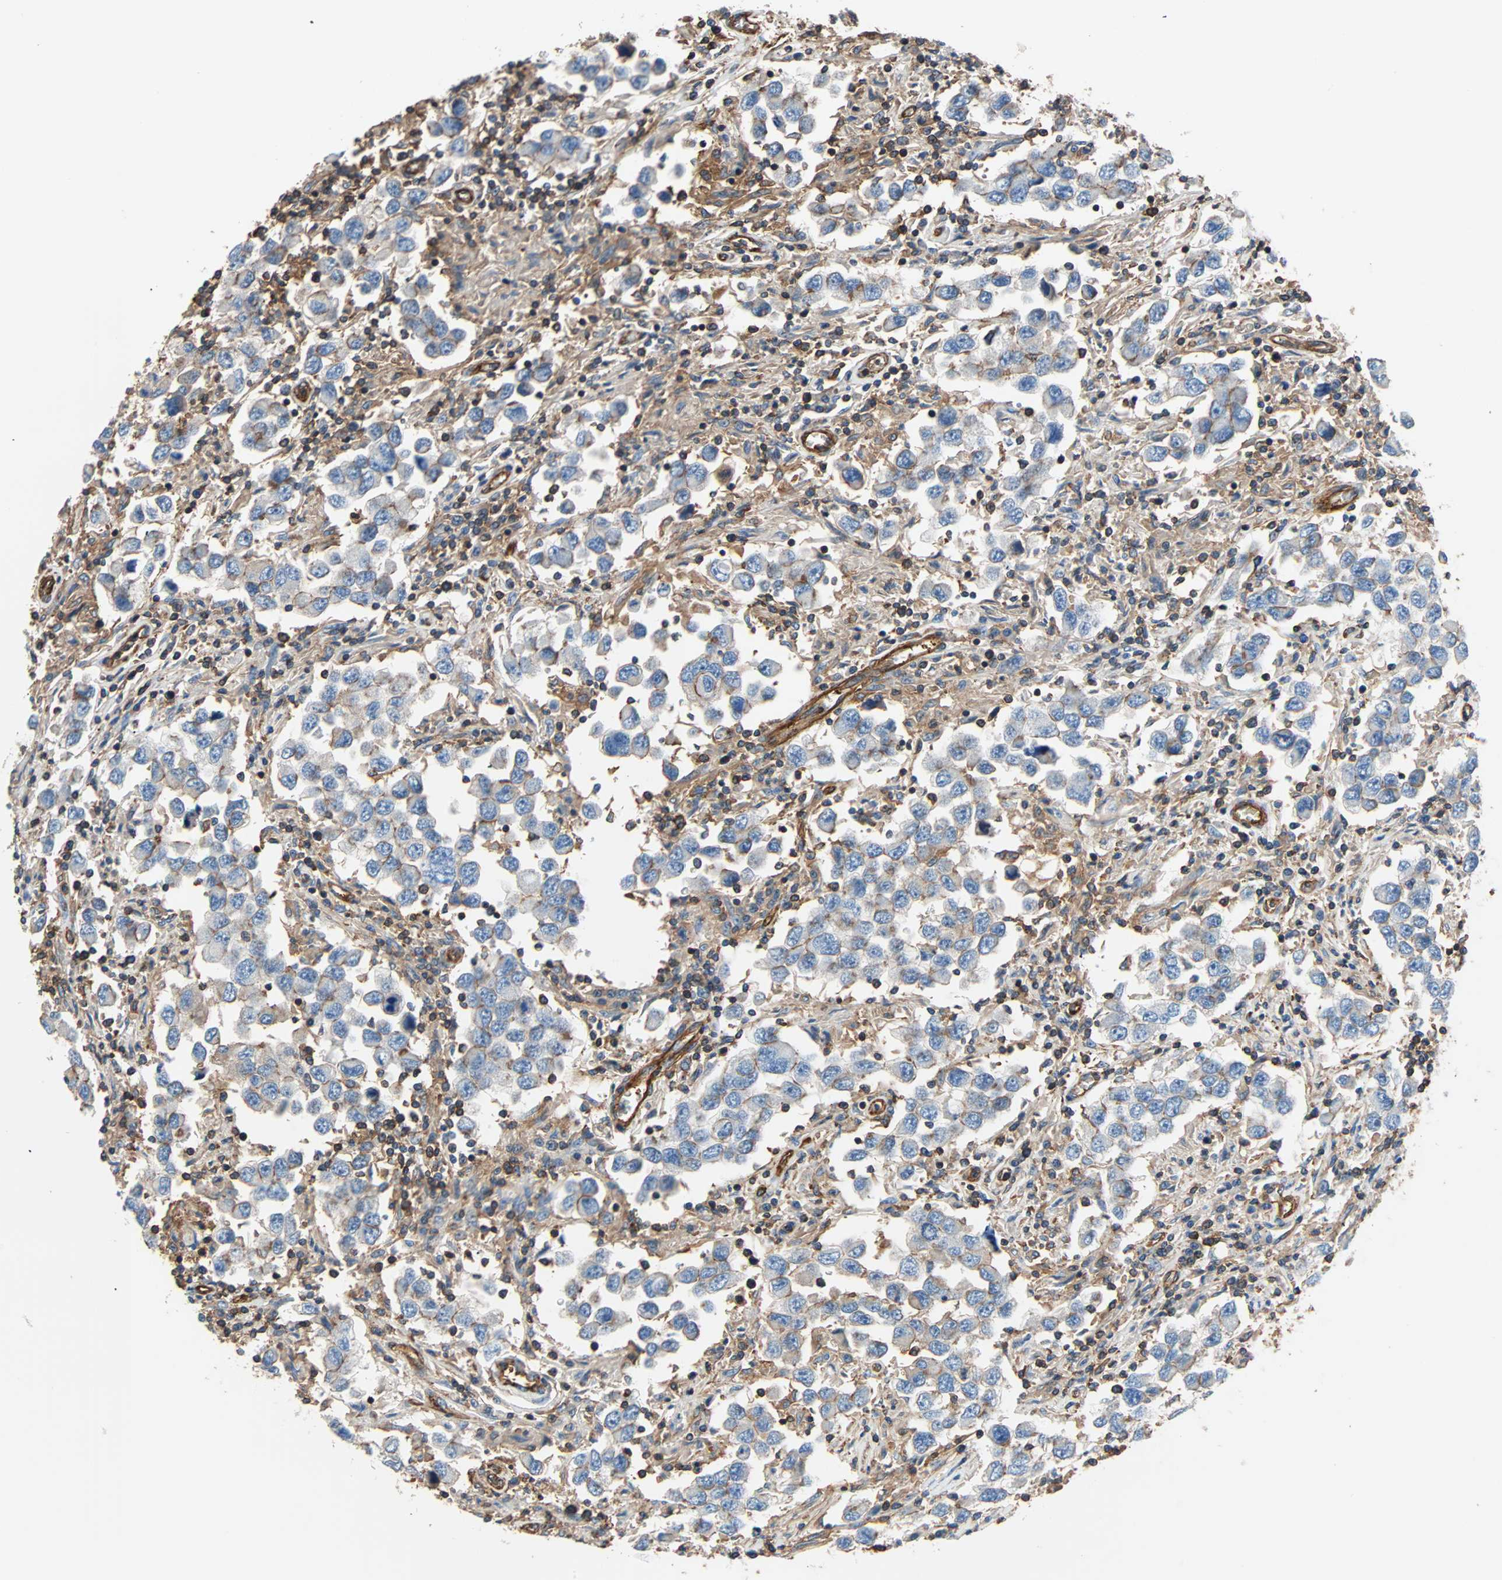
{"staining": {"intensity": "negative", "quantity": "none", "location": "none"}, "tissue": "testis cancer", "cell_type": "Tumor cells", "image_type": "cancer", "snomed": [{"axis": "morphology", "description": "Carcinoma, Embryonal, NOS"}, {"axis": "topography", "description": "Testis"}], "caption": "Immunohistochemical staining of testis cancer displays no significant expression in tumor cells.", "gene": "GALNT10", "patient": {"sex": "male", "age": 21}}